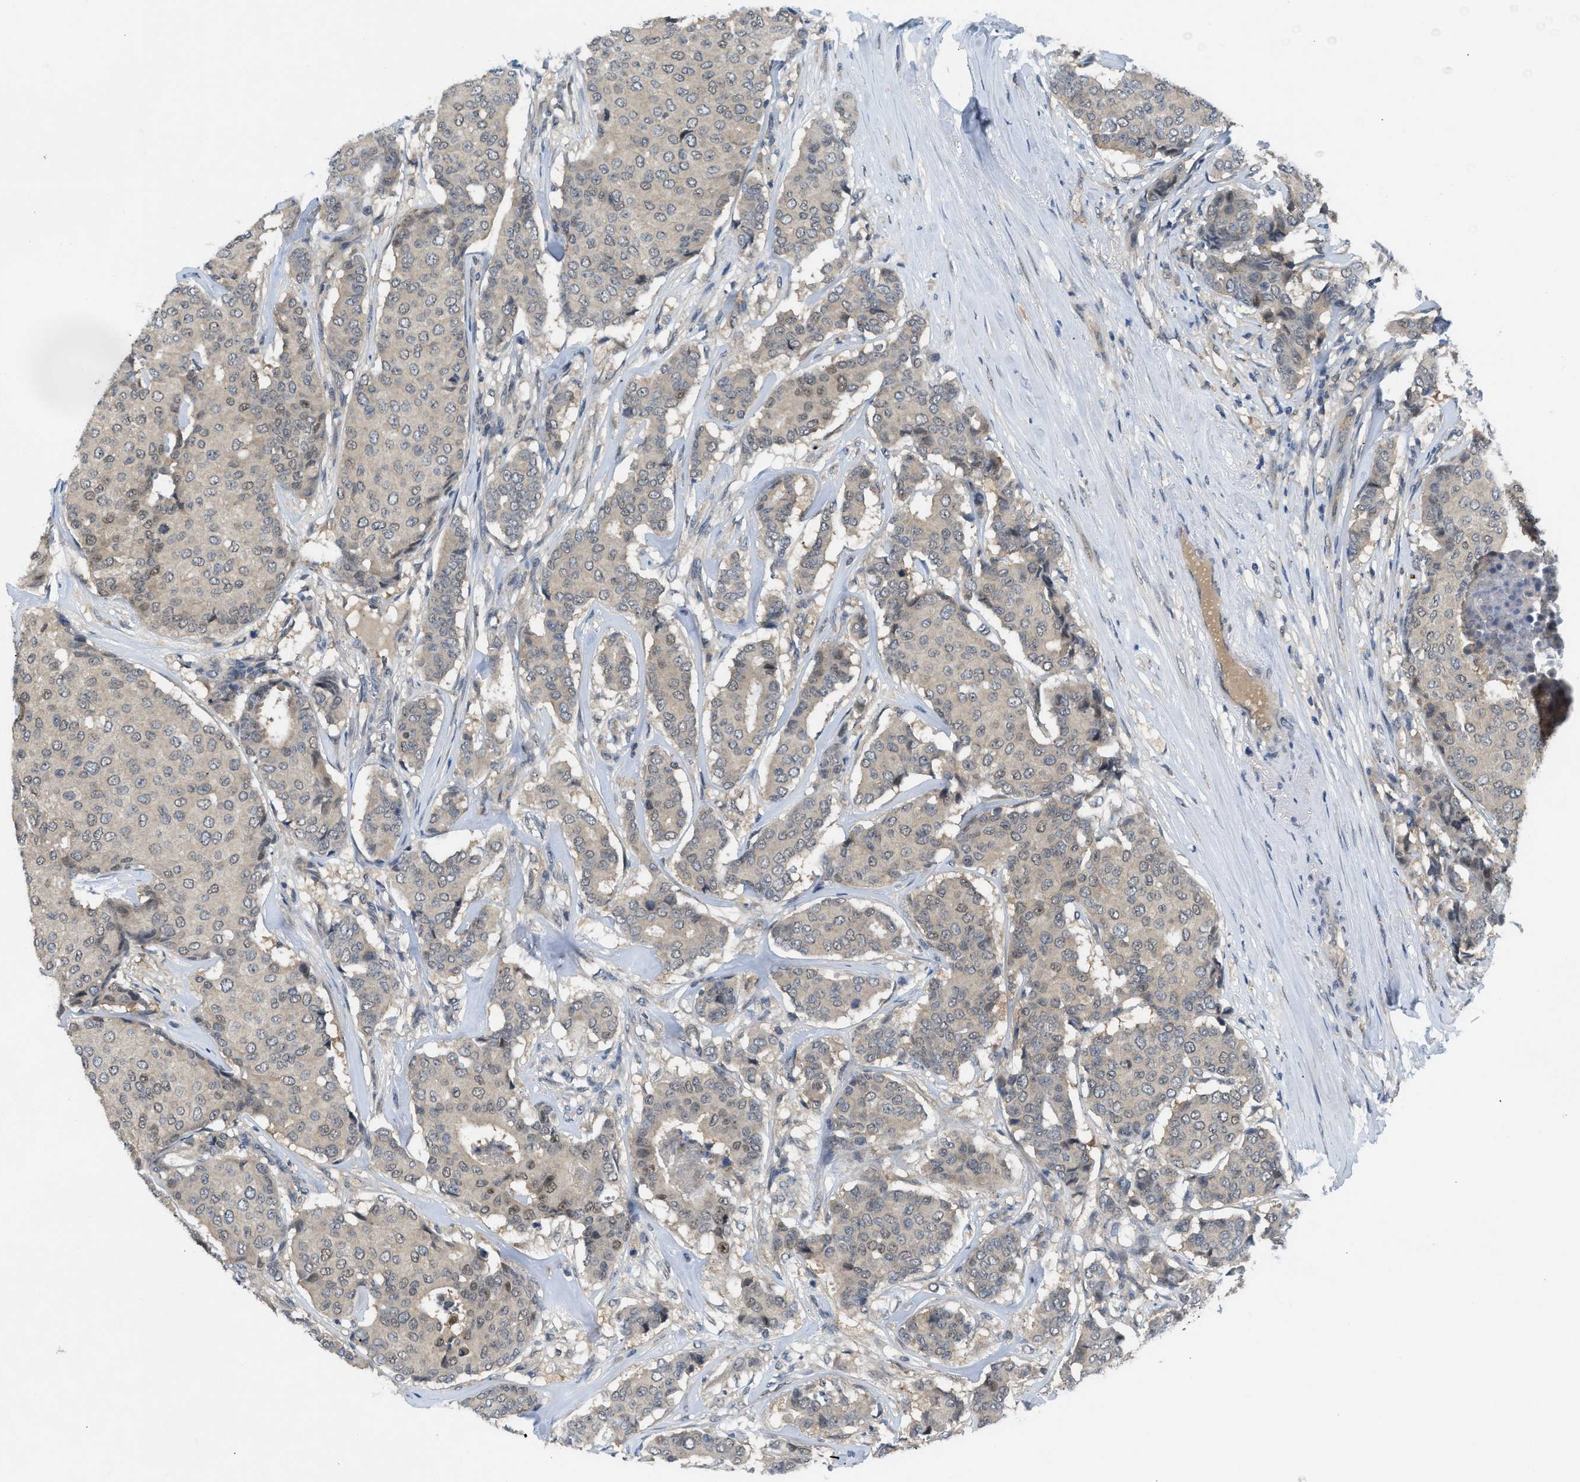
{"staining": {"intensity": "weak", "quantity": "<25%", "location": "nuclear"}, "tissue": "breast cancer", "cell_type": "Tumor cells", "image_type": "cancer", "snomed": [{"axis": "morphology", "description": "Duct carcinoma"}, {"axis": "topography", "description": "Breast"}], "caption": "Protein analysis of breast cancer displays no significant staining in tumor cells. Nuclei are stained in blue.", "gene": "ZNF251", "patient": {"sex": "female", "age": 75}}